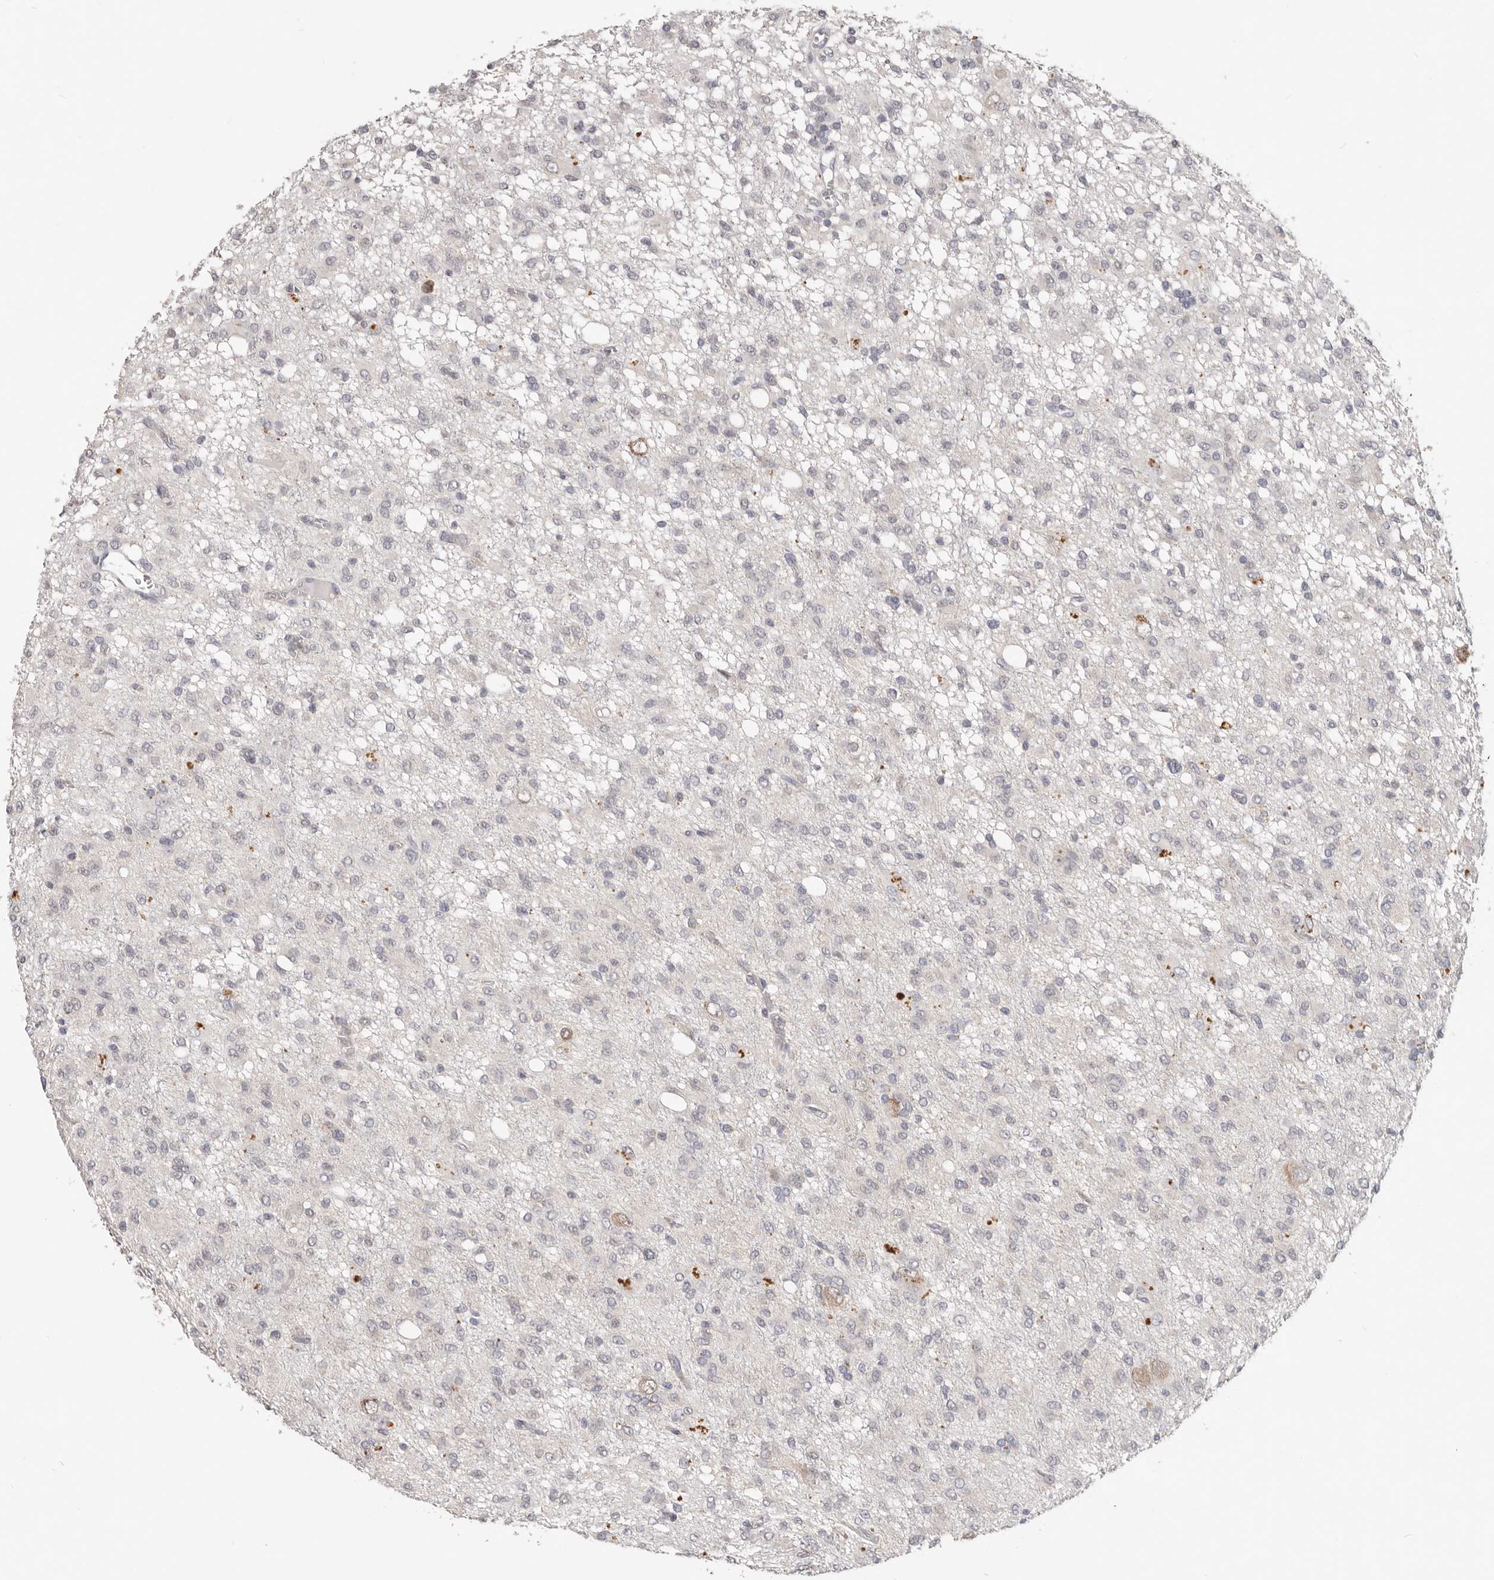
{"staining": {"intensity": "negative", "quantity": "none", "location": "none"}, "tissue": "glioma", "cell_type": "Tumor cells", "image_type": "cancer", "snomed": [{"axis": "morphology", "description": "Glioma, malignant, High grade"}, {"axis": "topography", "description": "Brain"}], "caption": "A micrograph of malignant glioma (high-grade) stained for a protein exhibits no brown staining in tumor cells.", "gene": "WDR77", "patient": {"sex": "female", "age": 59}}